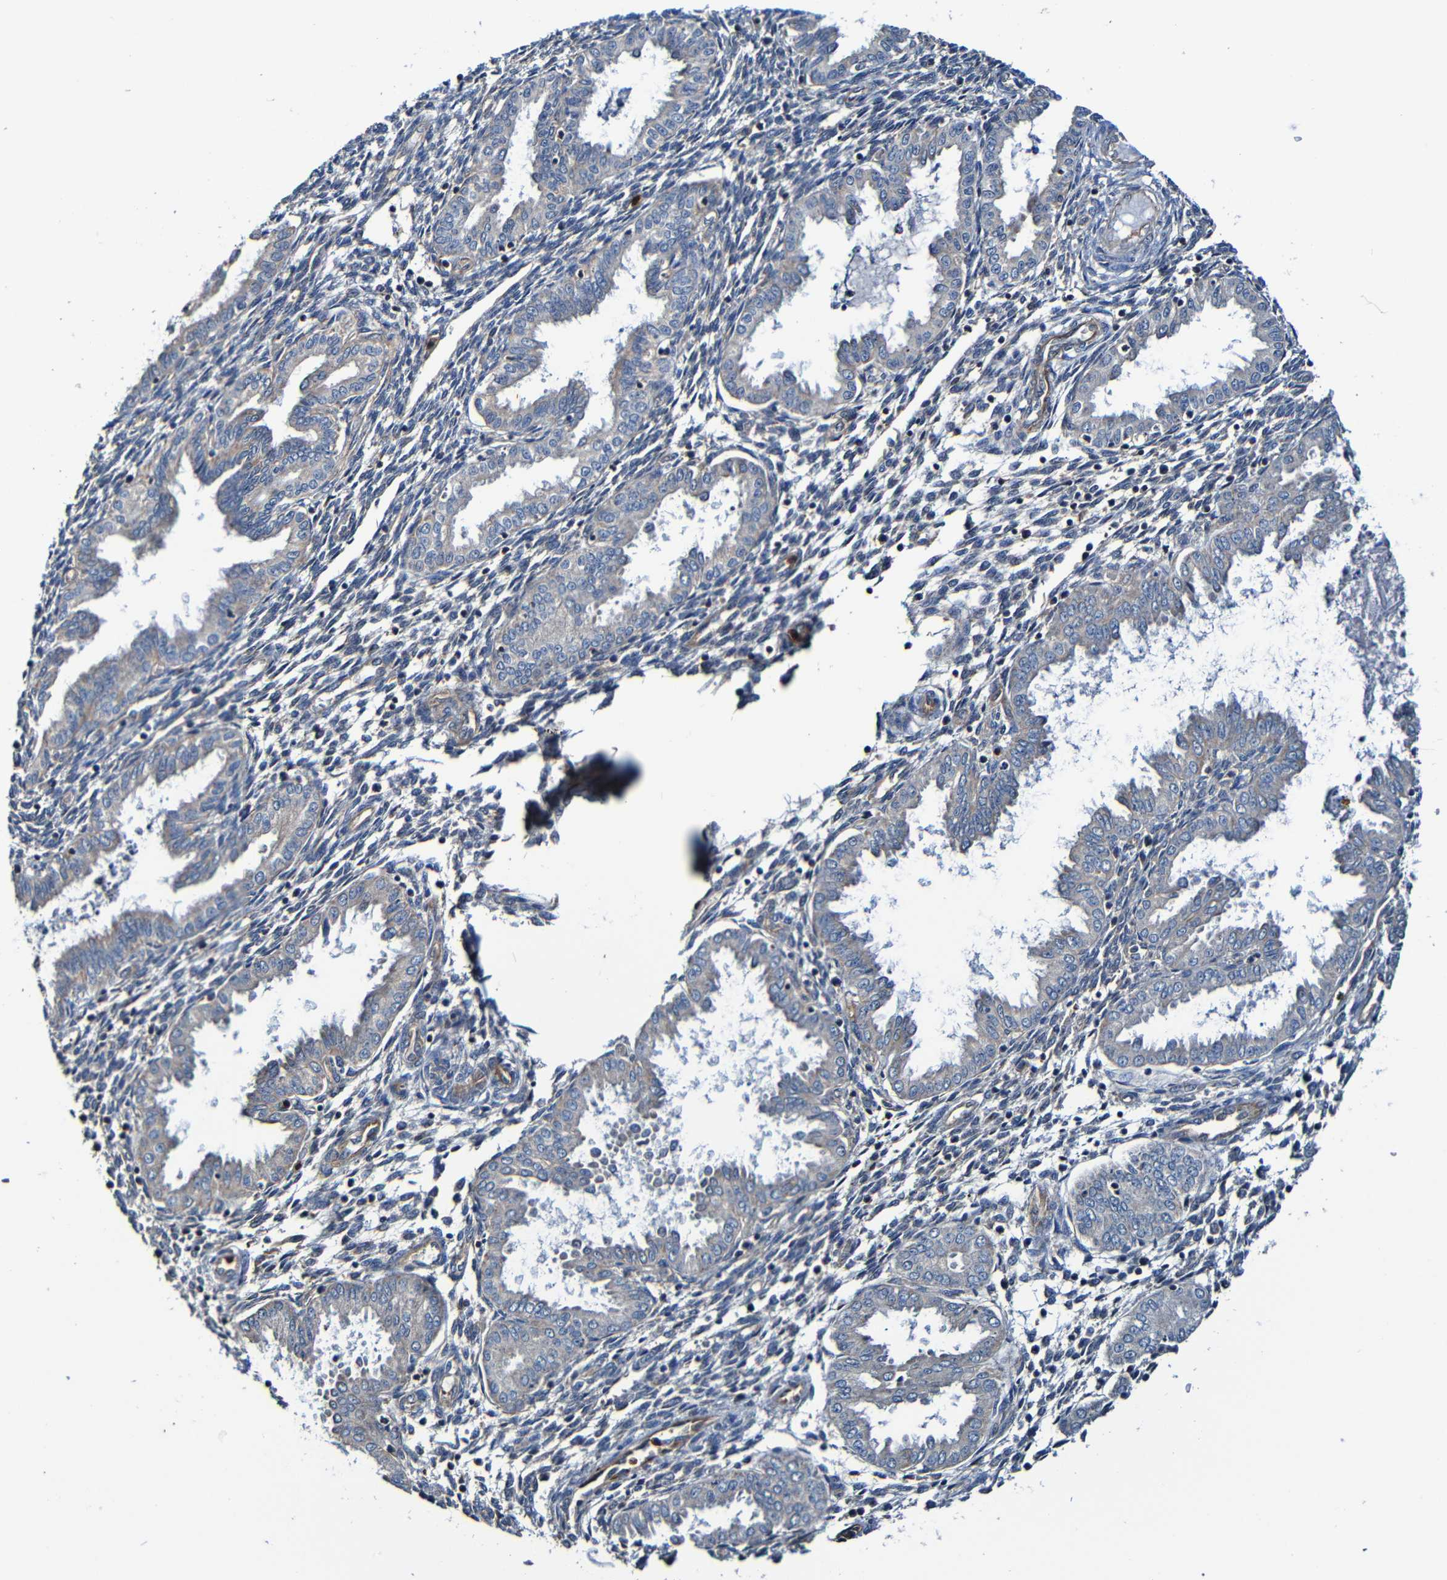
{"staining": {"intensity": "moderate", "quantity": "25%-75%", "location": "cytoplasmic/membranous"}, "tissue": "endometrium", "cell_type": "Cells in endometrial stroma", "image_type": "normal", "snomed": [{"axis": "morphology", "description": "Normal tissue, NOS"}, {"axis": "topography", "description": "Endometrium"}], "caption": "Protein staining demonstrates moderate cytoplasmic/membranous staining in about 25%-75% of cells in endometrial stroma in unremarkable endometrium.", "gene": "ADAM15", "patient": {"sex": "female", "age": 33}}